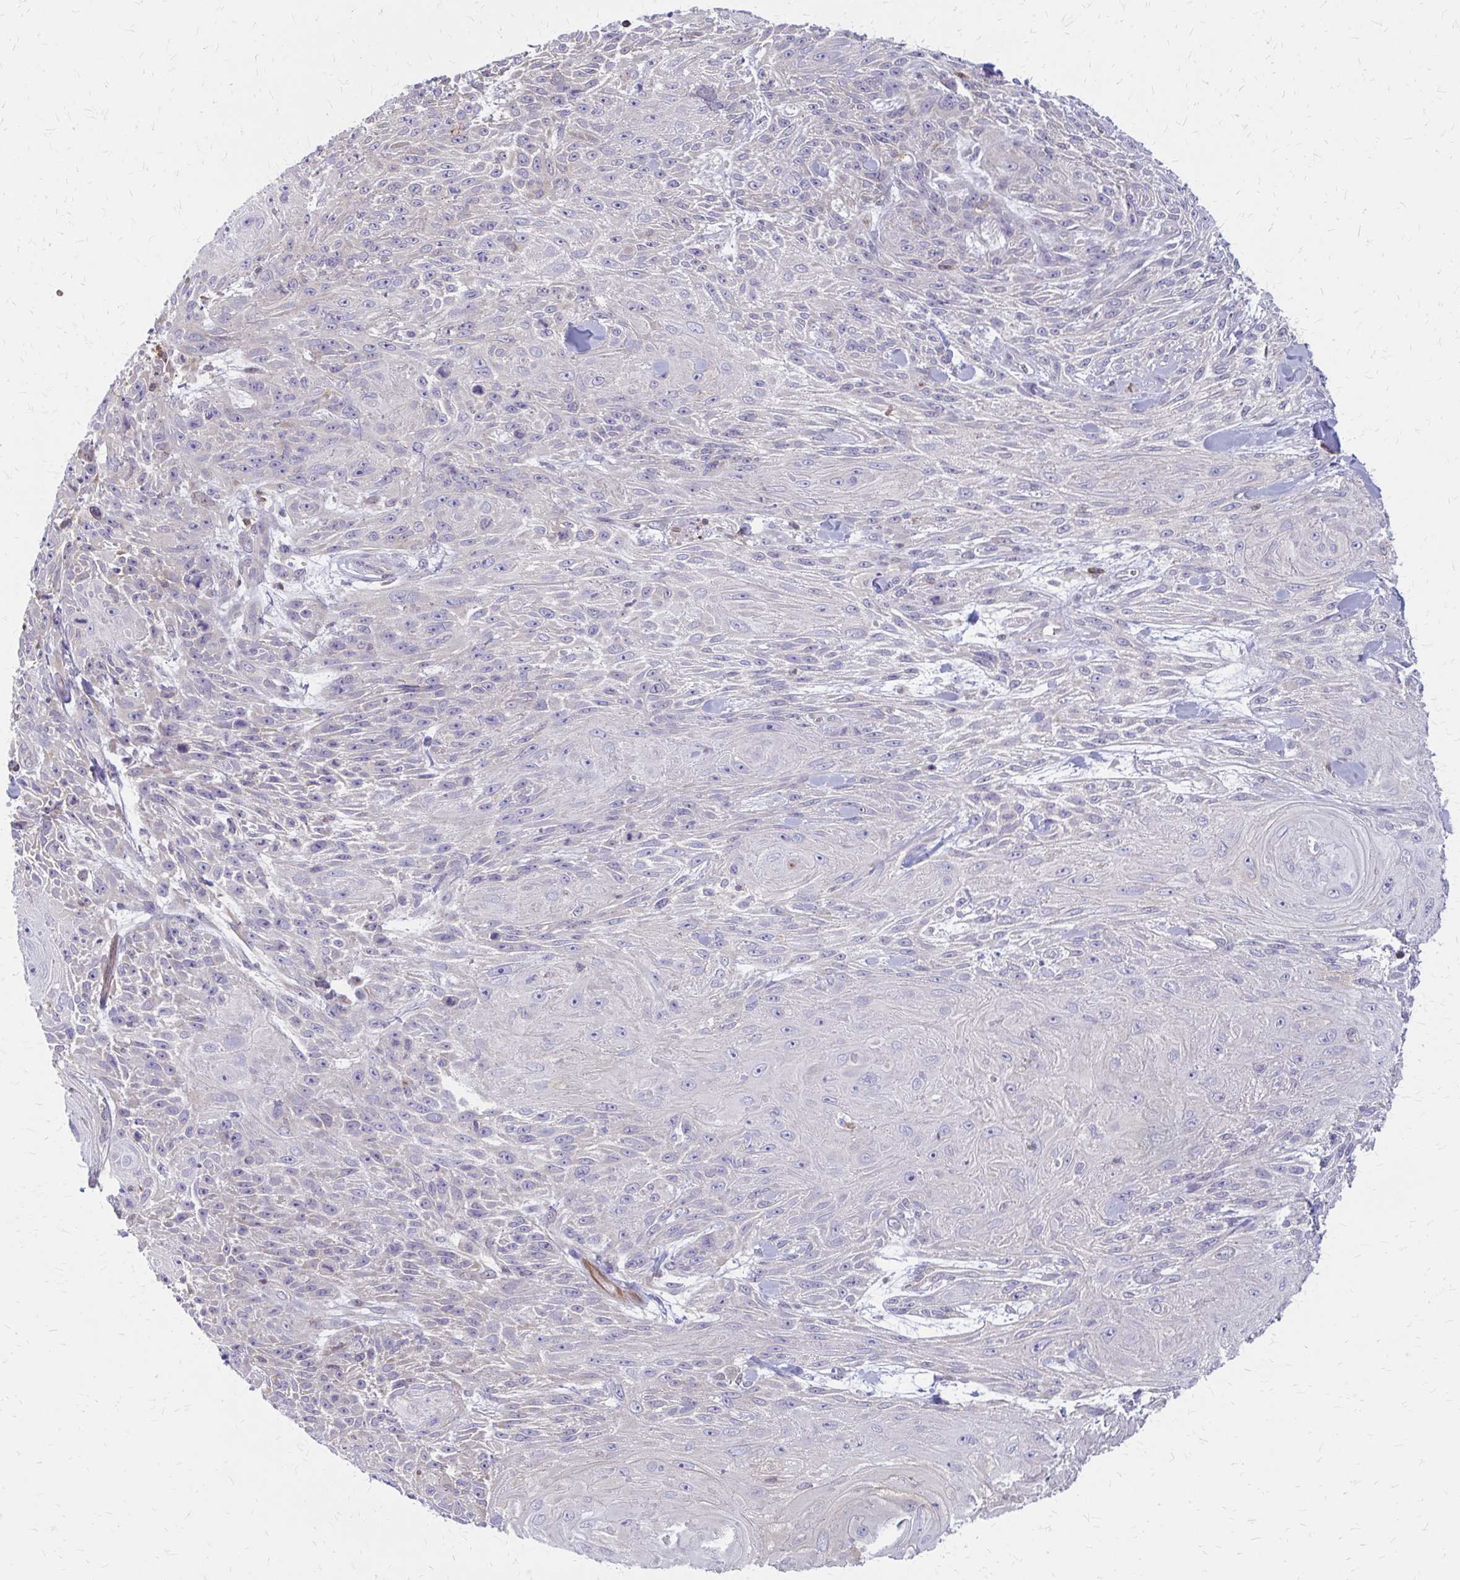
{"staining": {"intensity": "negative", "quantity": "none", "location": "none"}, "tissue": "skin cancer", "cell_type": "Tumor cells", "image_type": "cancer", "snomed": [{"axis": "morphology", "description": "Squamous cell carcinoma, NOS"}, {"axis": "topography", "description": "Skin"}], "caption": "Image shows no protein staining in tumor cells of skin cancer tissue.", "gene": "IFI44L", "patient": {"sex": "male", "age": 88}}